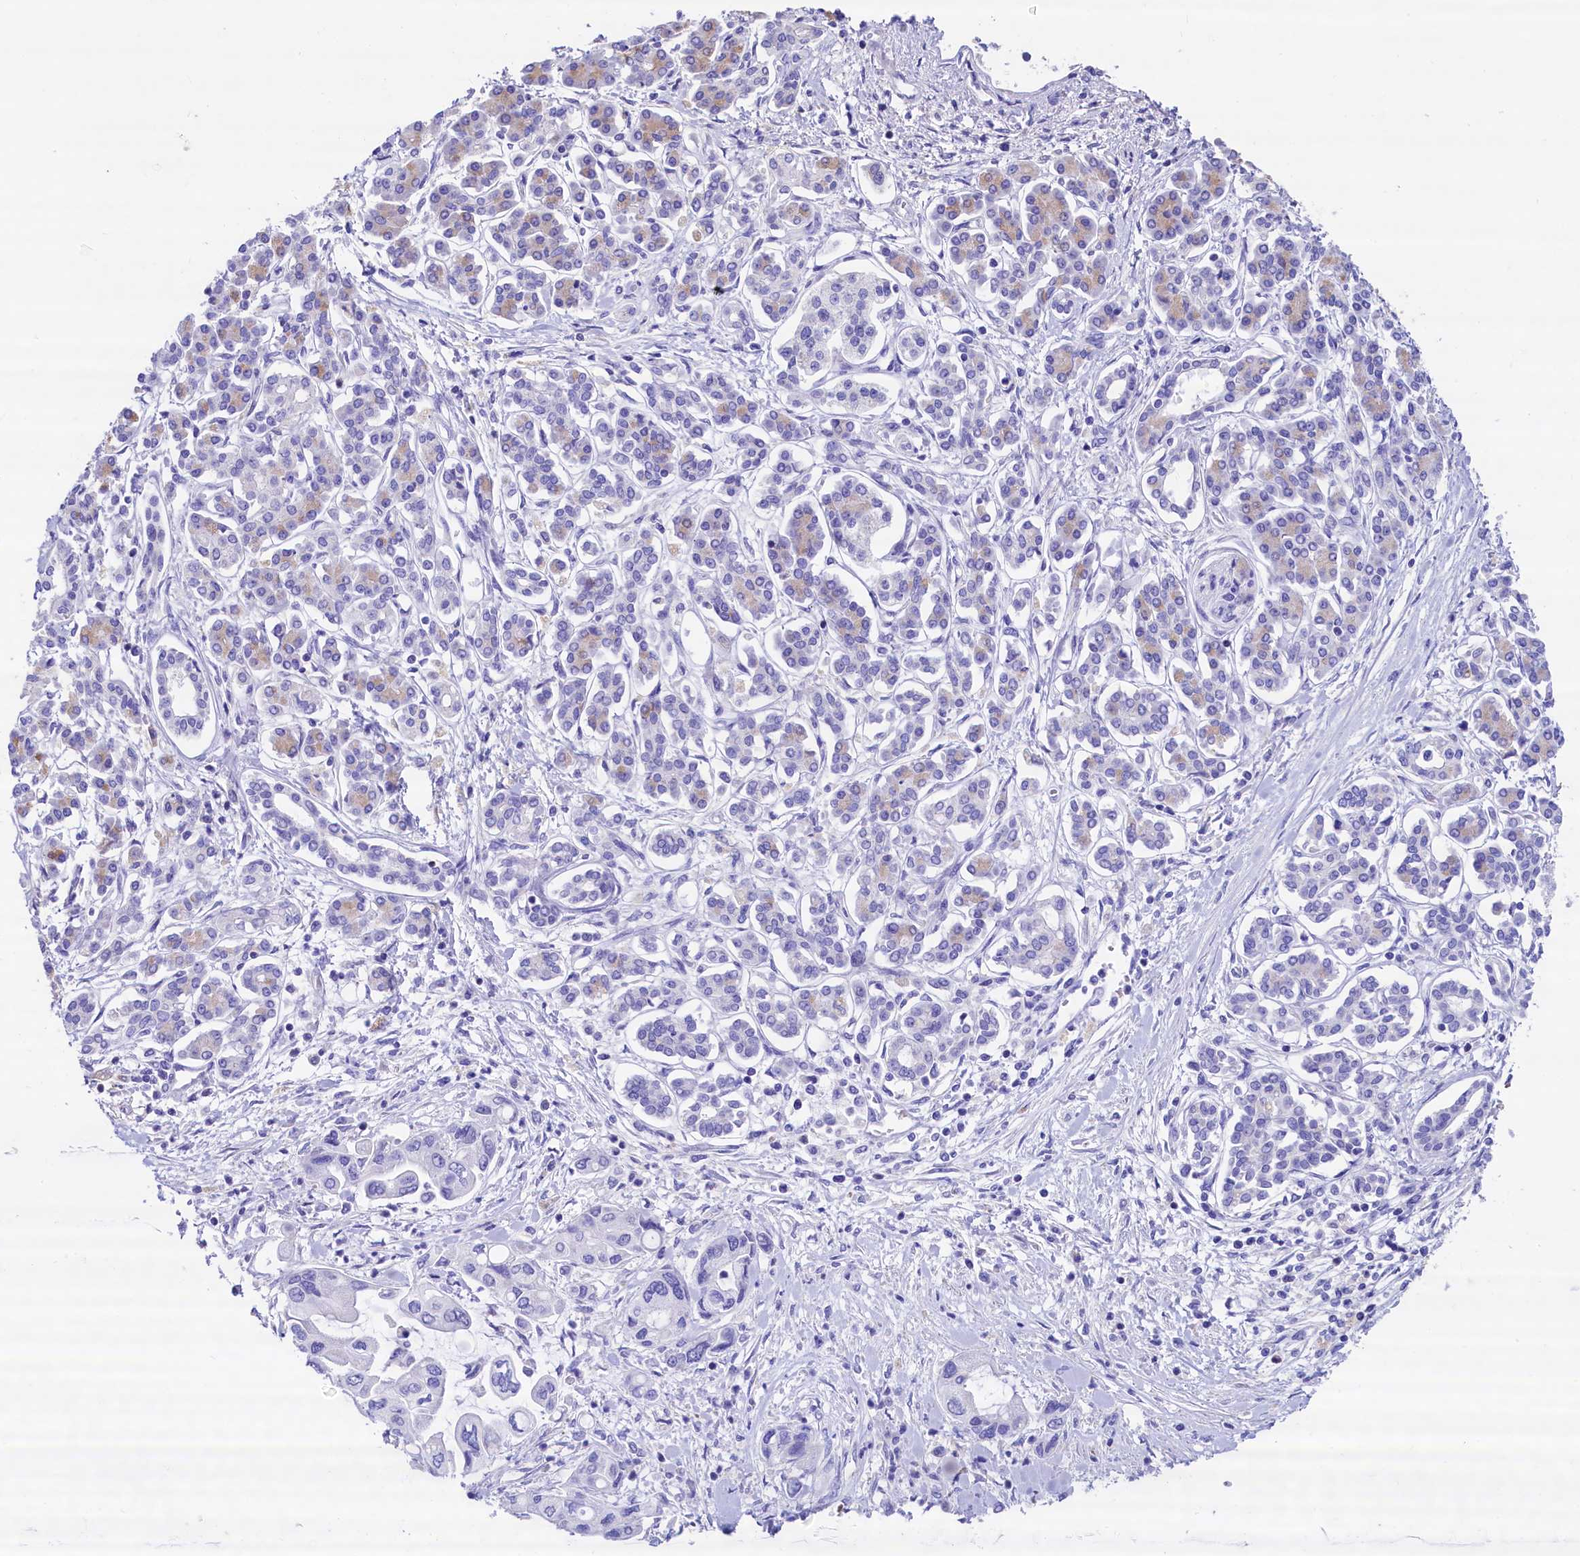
{"staining": {"intensity": "negative", "quantity": "none", "location": "none"}, "tissue": "pancreatic cancer", "cell_type": "Tumor cells", "image_type": "cancer", "snomed": [{"axis": "morphology", "description": "Adenocarcinoma, NOS"}, {"axis": "topography", "description": "Pancreas"}], "caption": "Immunohistochemistry micrograph of human adenocarcinoma (pancreatic) stained for a protein (brown), which demonstrates no staining in tumor cells.", "gene": "RBP3", "patient": {"sex": "female", "age": 50}}